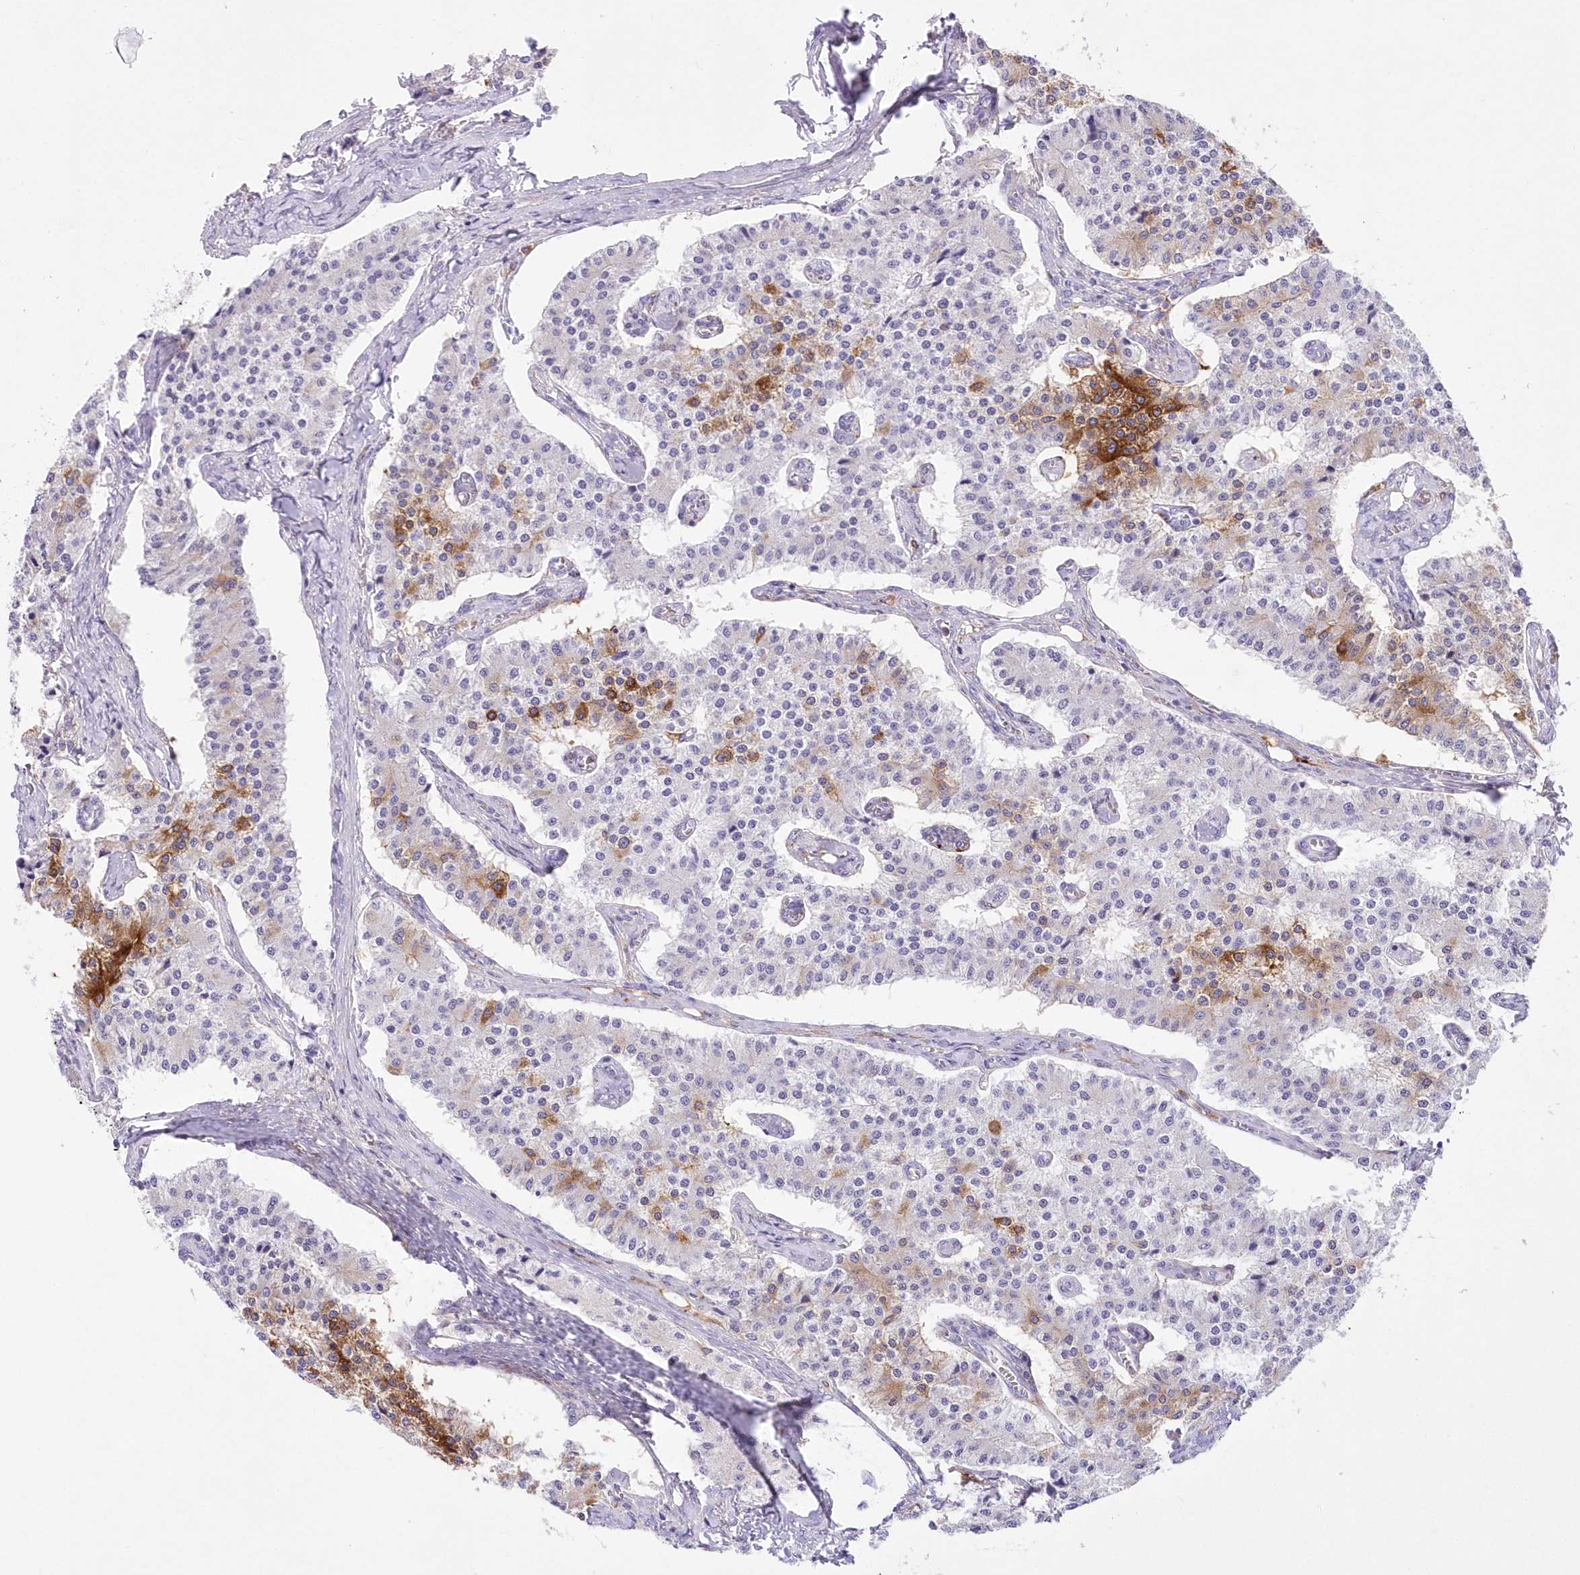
{"staining": {"intensity": "moderate", "quantity": "<25%", "location": "cytoplasmic/membranous"}, "tissue": "carcinoid", "cell_type": "Tumor cells", "image_type": "cancer", "snomed": [{"axis": "morphology", "description": "Carcinoid, malignant, NOS"}, {"axis": "topography", "description": "Colon"}], "caption": "Carcinoid tissue exhibits moderate cytoplasmic/membranous staining in approximately <25% of tumor cells", "gene": "DNAJC19", "patient": {"sex": "female", "age": 52}}